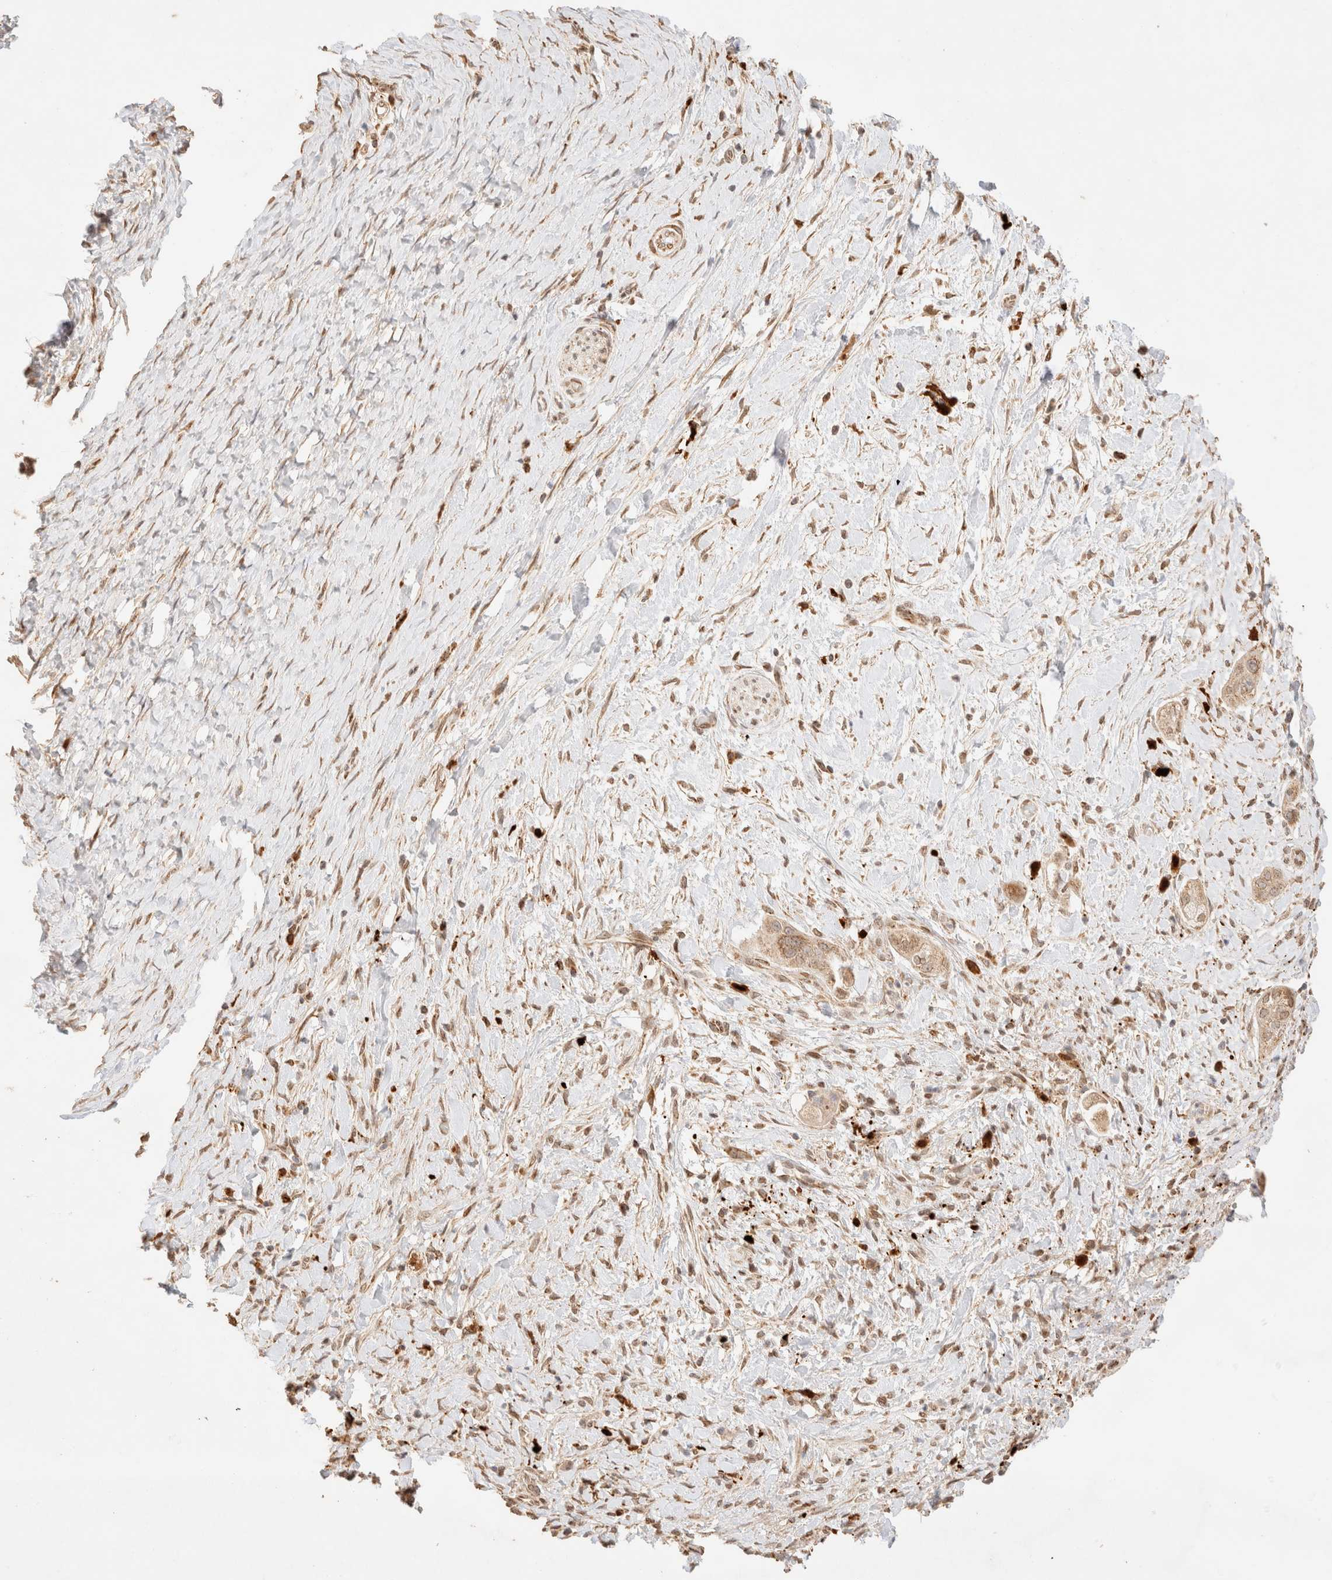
{"staining": {"intensity": "weak", "quantity": ">75%", "location": "cytoplasmic/membranous"}, "tissue": "pancreatic cancer", "cell_type": "Tumor cells", "image_type": "cancer", "snomed": [{"axis": "morphology", "description": "Adenocarcinoma, NOS"}, {"axis": "topography", "description": "Pancreas"}], "caption": "Pancreatic adenocarcinoma stained with a brown dye displays weak cytoplasmic/membranous positive staining in about >75% of tumor cells.", "gene": "TACO1", "patient": {"sex": "male", "age": 58}}